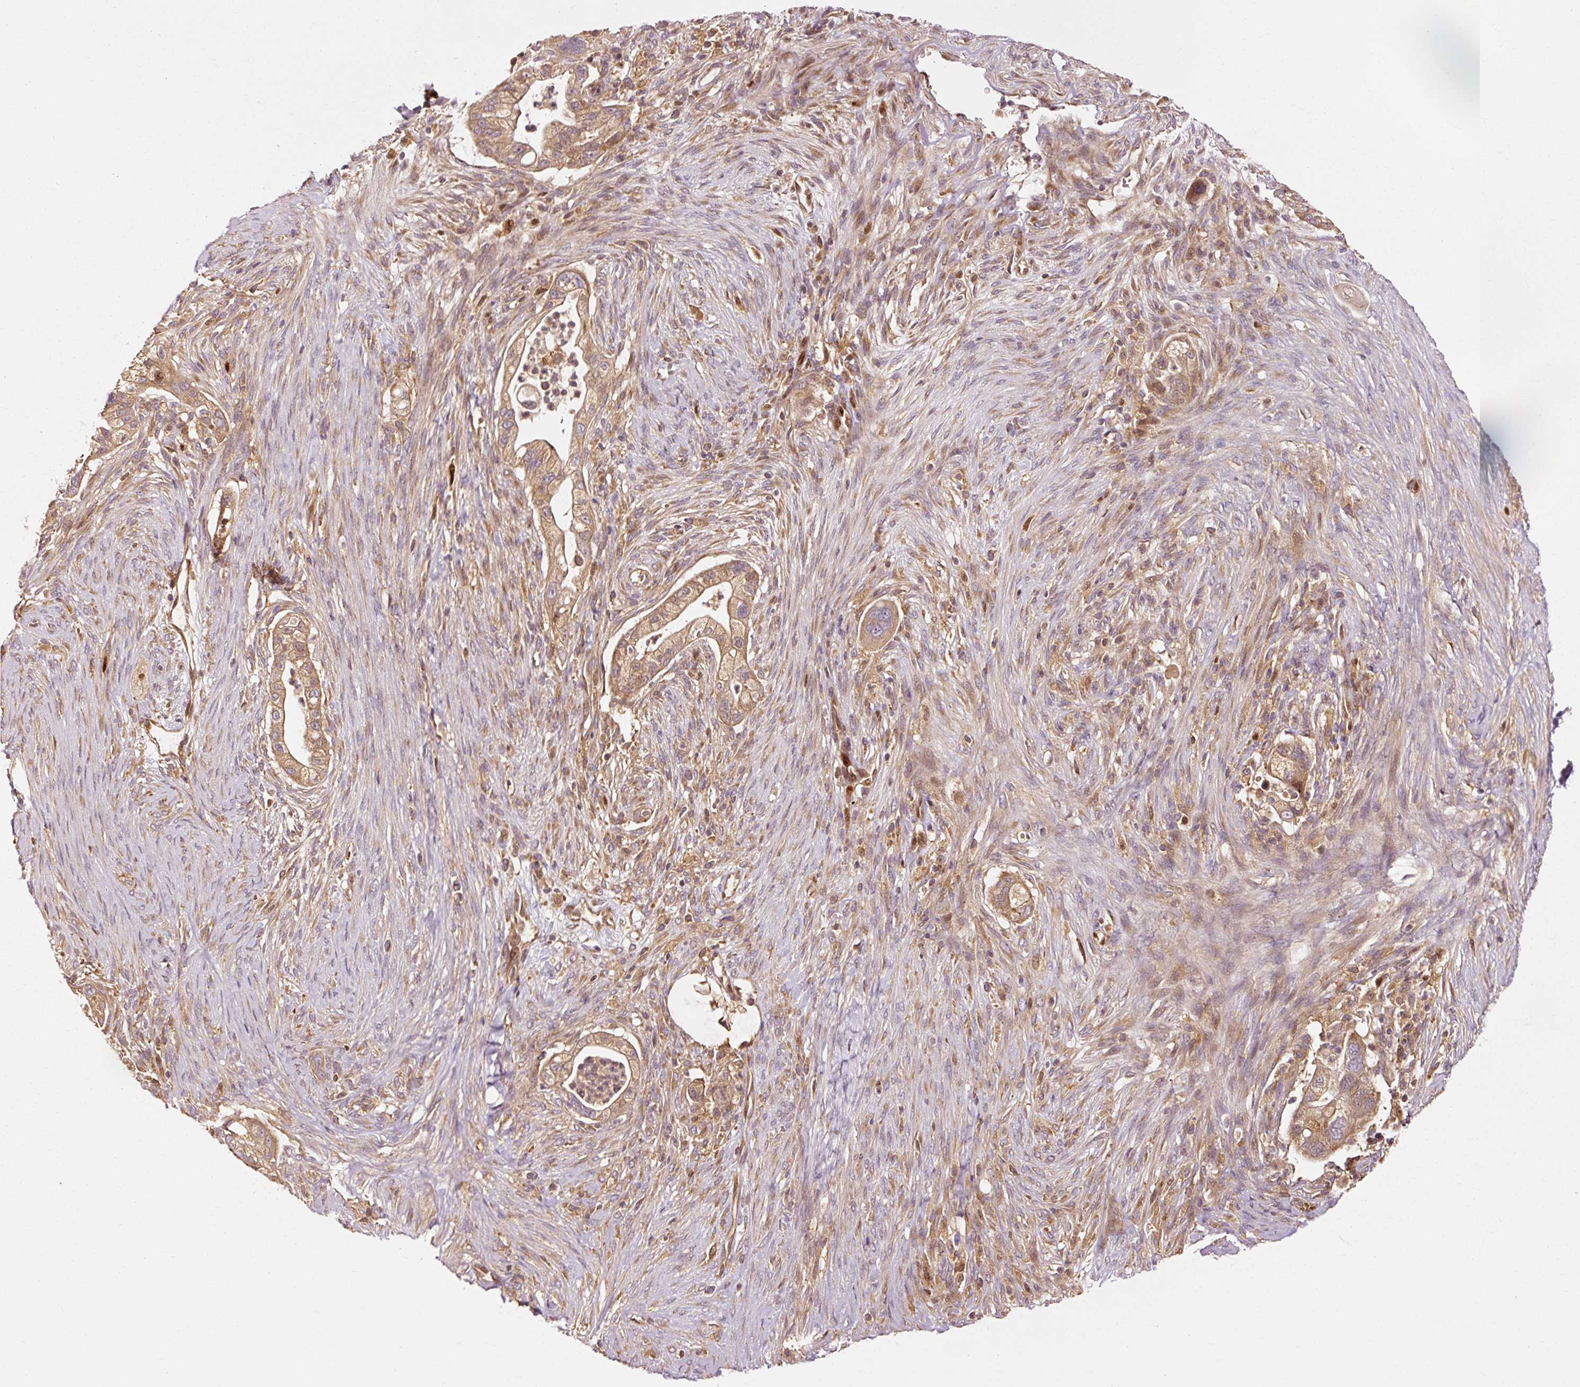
{"staining": {"intensity": "moderate", "quantity": ">75%", "location": "cytoplasmic/membranous"}, "tissue": "pancreatic cancer", "cell_type": "Tumor cells", "image_type": "cancer", "snomed": [{"axis": "morphology", "description": "Adenocarcinoma, NOS"}, {"axis": "topography", "description": "Pancreas"}], "caption": "Moderate cytoplasmic/membranous expression for a protein is identified in approximately >75% of tumor cells of pancreatic cancer using IHC.", "gene": "NAPA", "patient": {"sex": "male", "age": 44}}